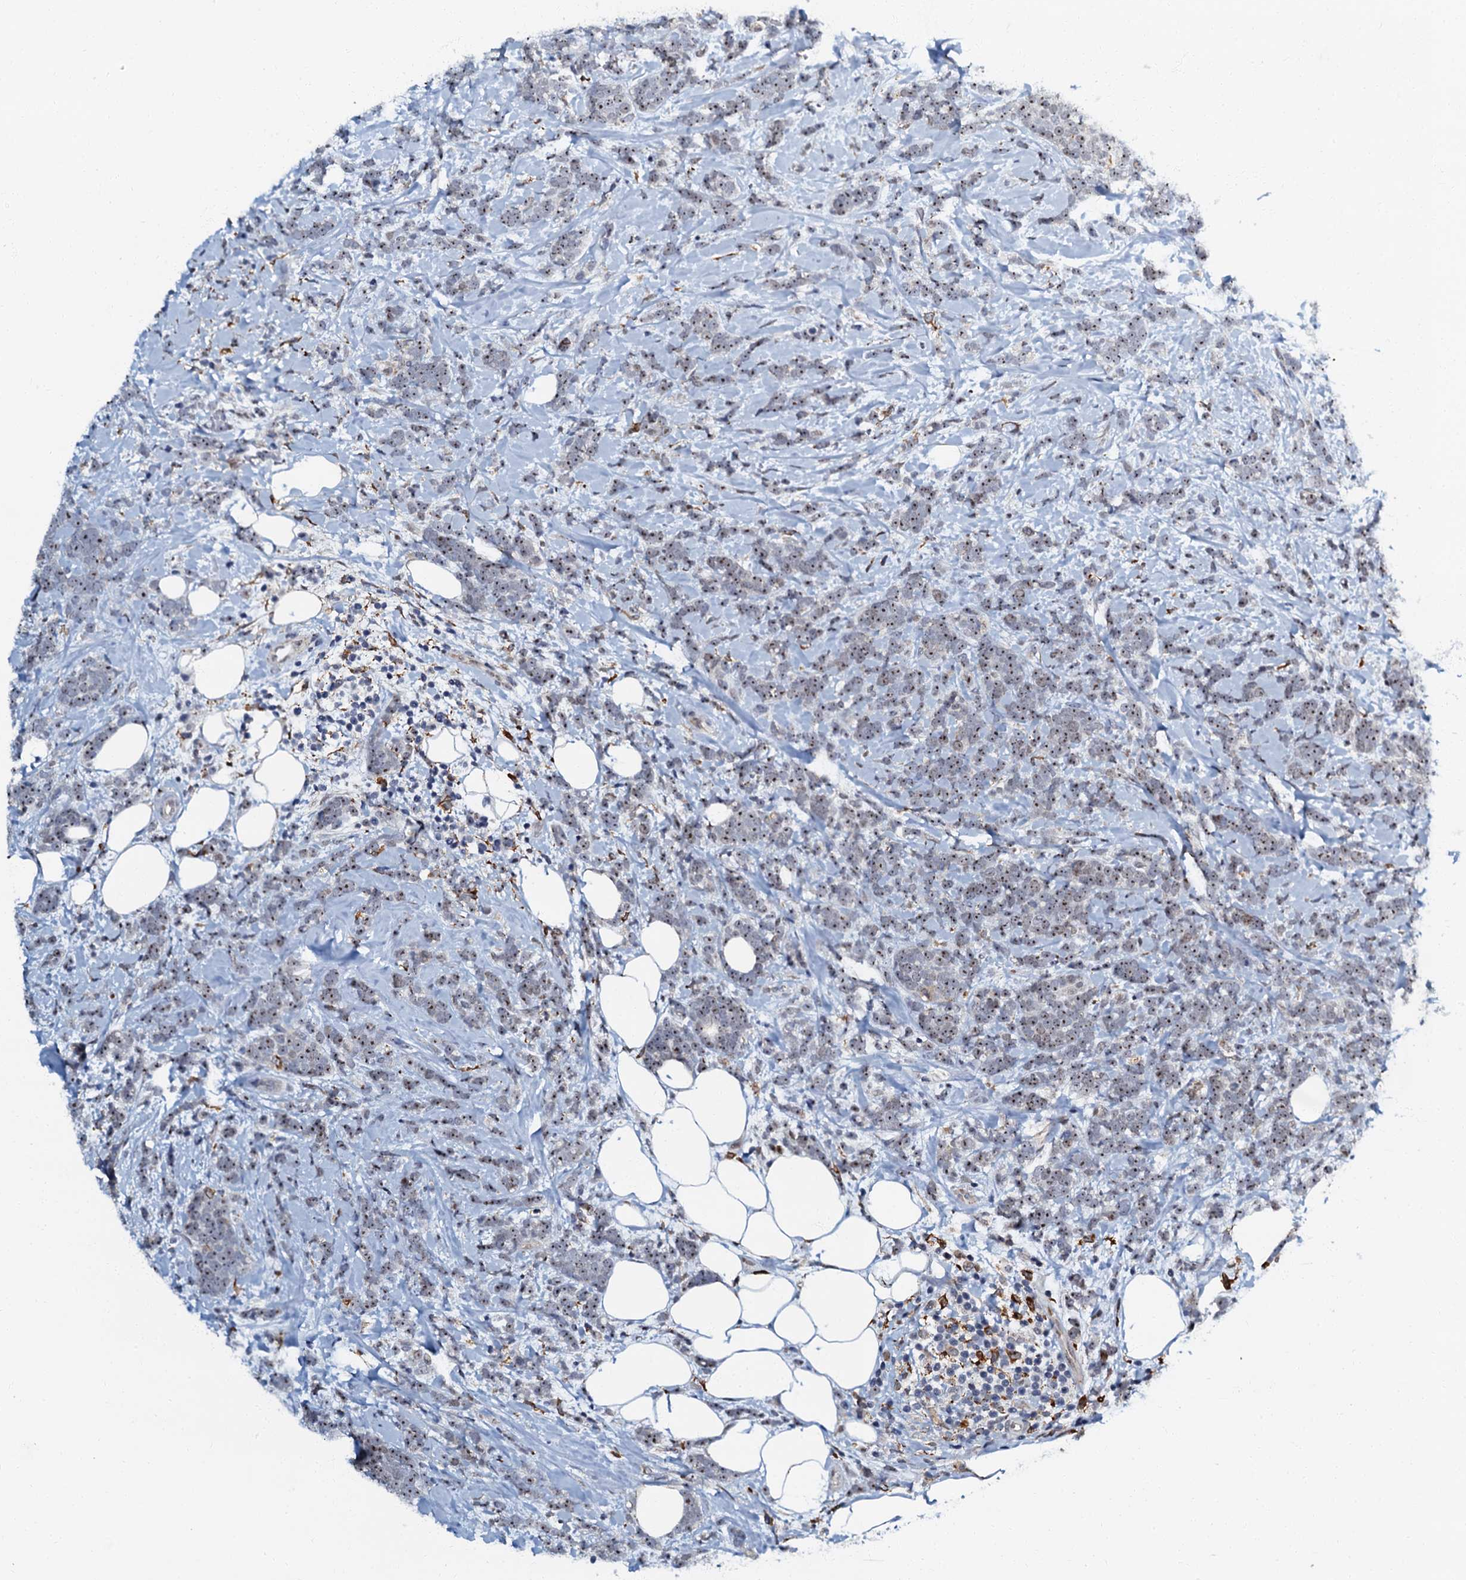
{"staining": {"intensity": "moderate", "quantity": ">75%", "location": "nuclear"}, "tissue": "breast cancer", "cell_type": "Tumor cells", "image_type": "cancer", "snomed": [{"axis": "morphology", "description": "Lobular carcinoma"}, {"axis": "topography", "description": "Breast"}], "caption": "About >75% of tumor cells in human lobular carcinoma (breast) display moderate nuclear protein positivity as visualized by brown immunohistochemical staining.", "gene": "OLAH", "patient": {"sex": "female", "age": 58}}